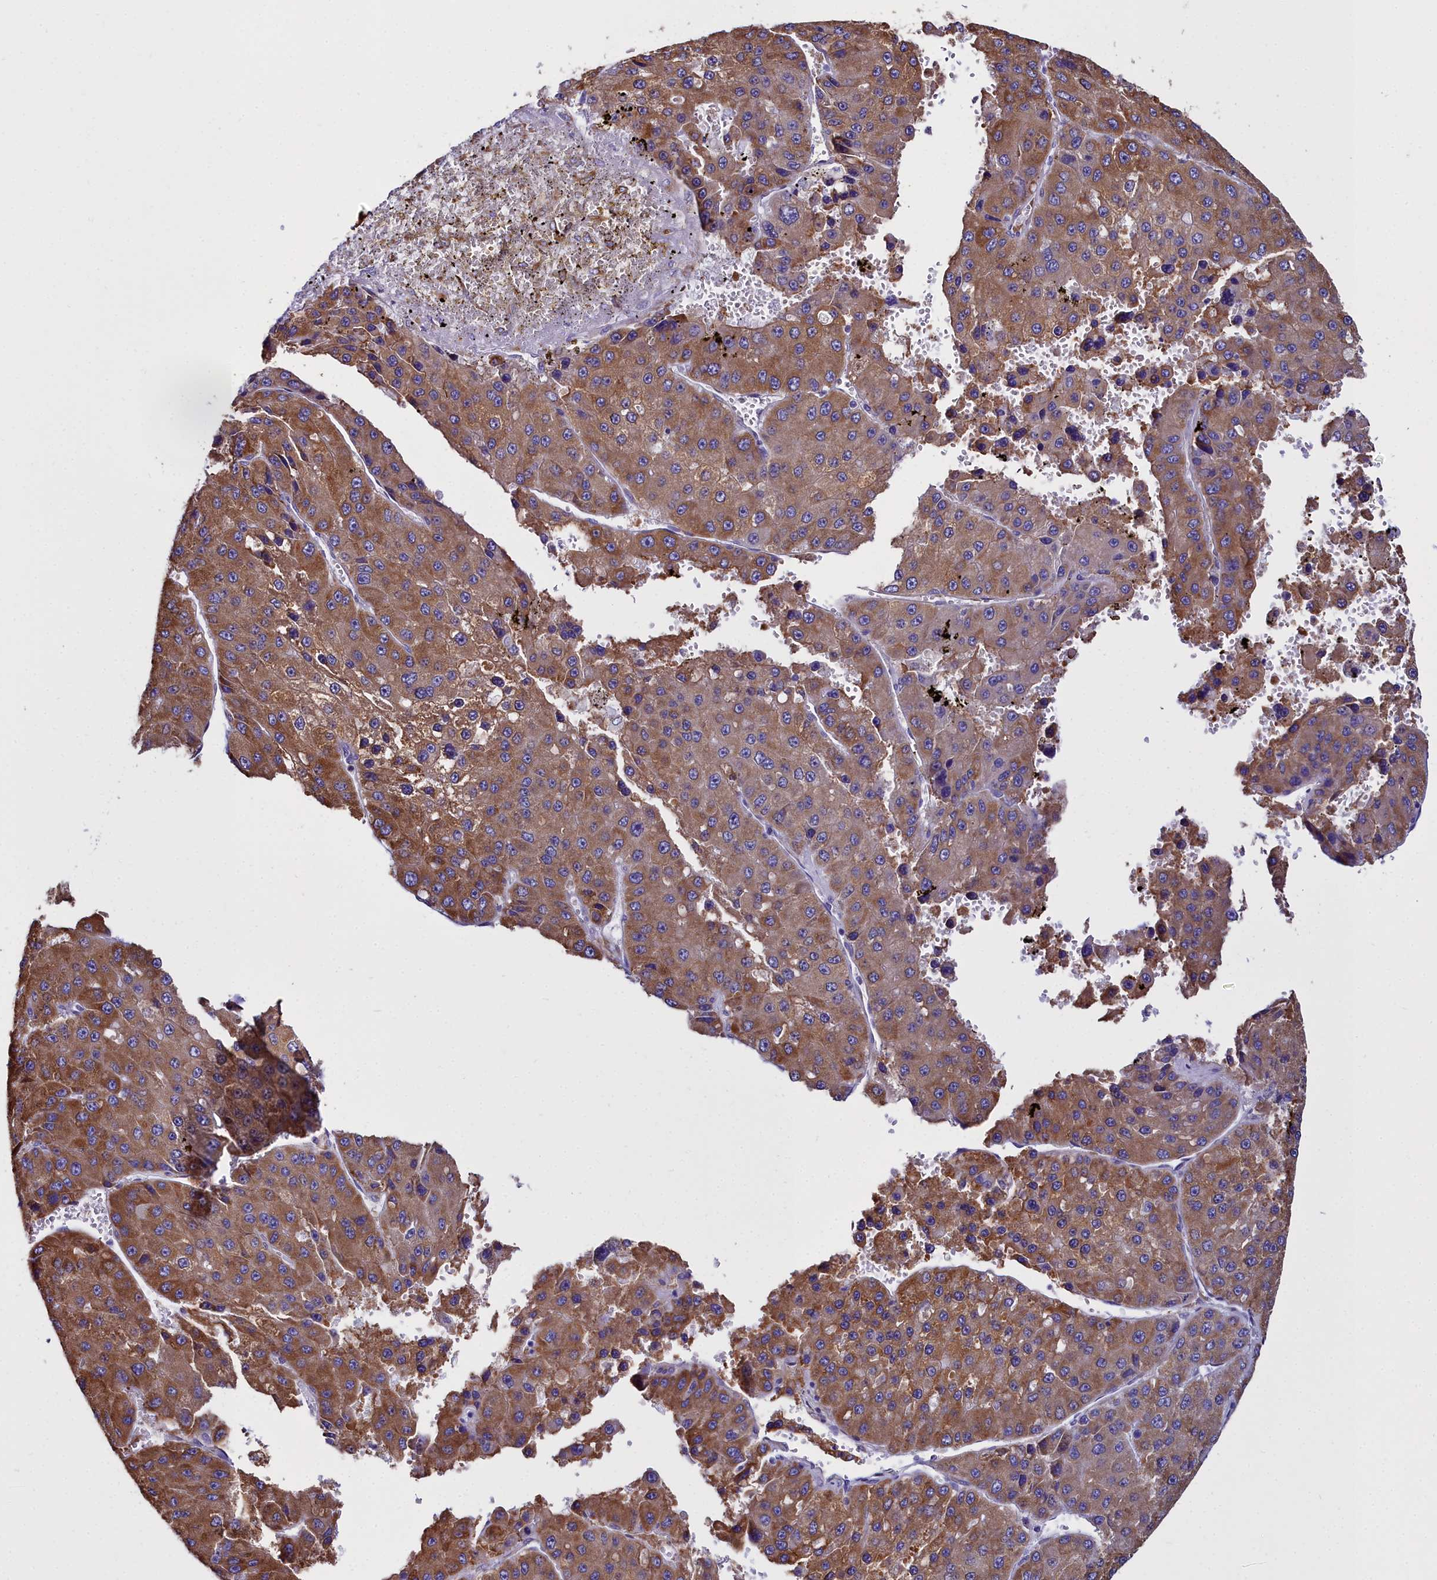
{"staining": {"intensity": "moderate", "quantity": ">75%", "location": "cytoplasmic/membranous"}, "tissue": "liver cancer", "cell_type": "Tumor cells", "image_type": "cancer", "snomed": [{"axis": "morphology", "description": "Carcinoma, Hepatocellular, NOS"}, {"axis": "topography", "description": "Liver"}], "caption": "Immunohistochemical staining of human liver cancer displays moderate cytoplasmic/membranous protein expression in about >75% of tumor cells.", "gene": "TXNDC5", "patient": {"sex": "female", "age": 73}}